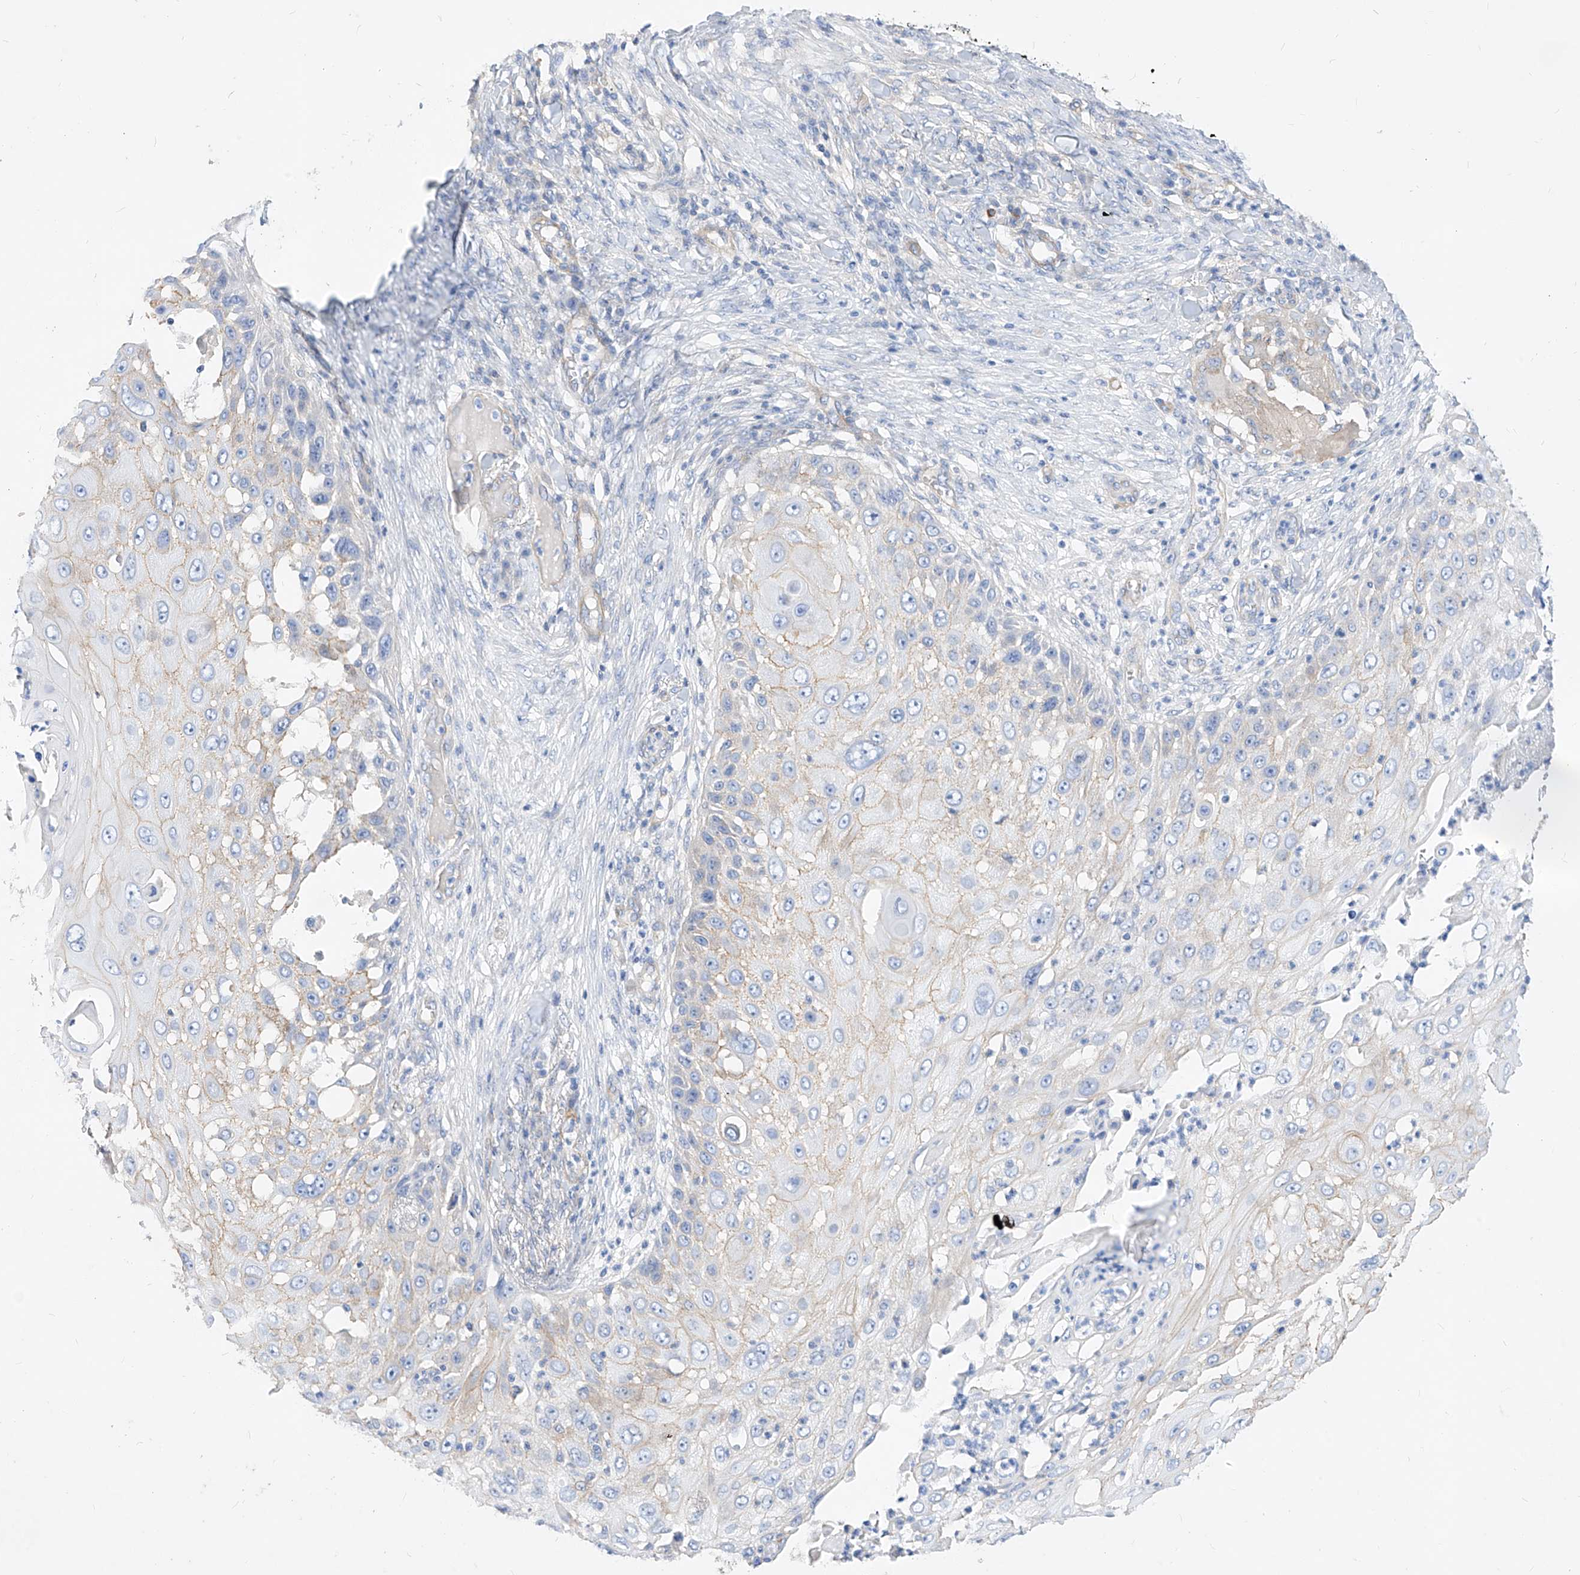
{"staining": {"intensity": "weak", "quantity": "<25%", "location": "cytoplasmic/membranous"}, "tissue": "skin cancer", "cell_type": "Tumor cells", "image_type": "cancer", "snomed": [{"axis": "morphology", "description": "Squamous cell carcinoma, NOS"}, {"axis": "topography", "description": "Skin"}], "caption": "IHC photomicrograph of neoplastic tissue: skin squamous cell carcinoma stained with DAB reveals no significant protein expression in tumor cells.", "gene": "SCGB2A1", "patient": {"sex": "female", "age": 44}}